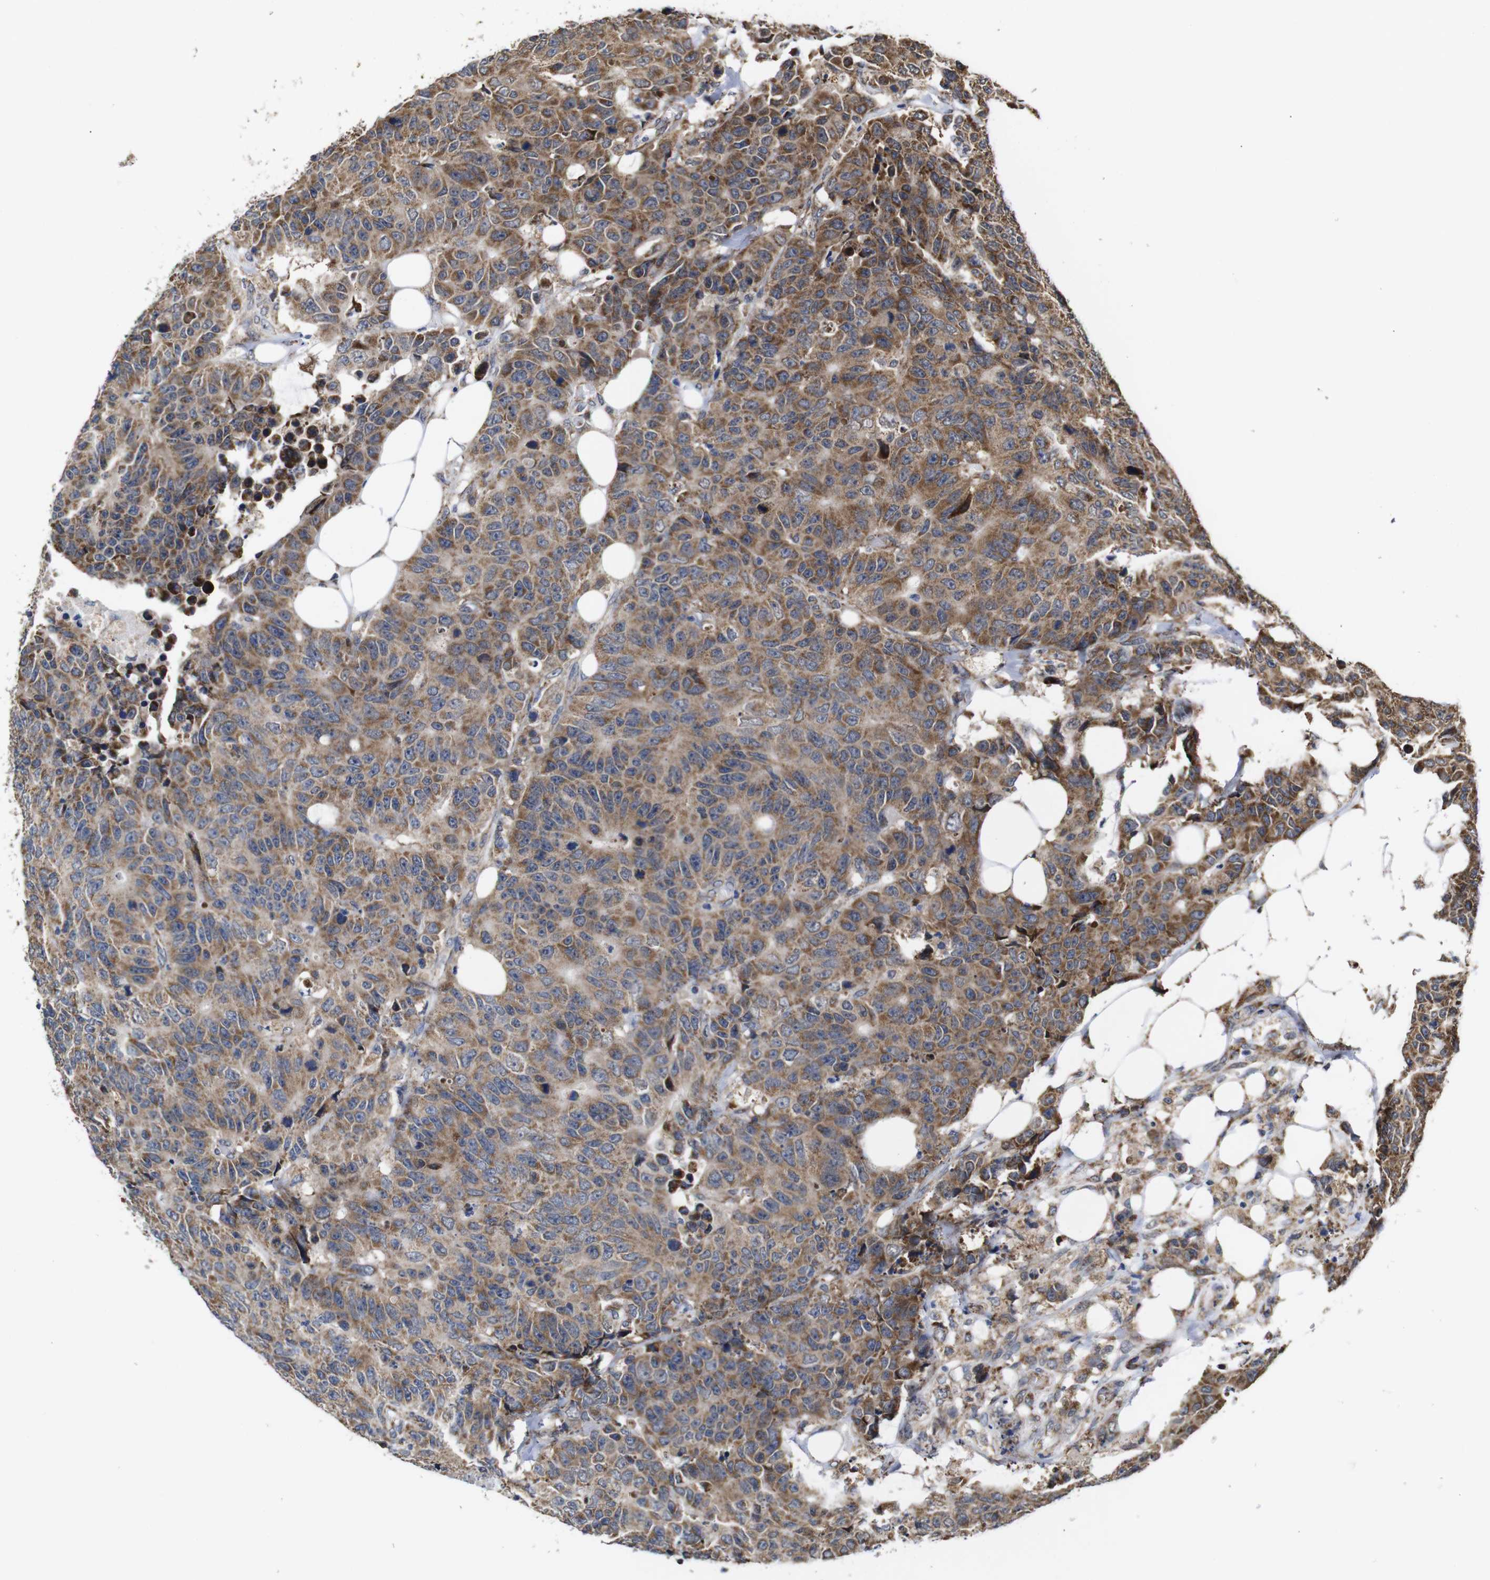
{"staining": {"intensity": "moderate", "quantity": ">75%", "location": "cytoplasmic/membranous"}, "tissue": "colorectal cancer", "cell_type": "Tumor cells", "image_type": "cancer", "snomed": [{"axis": "morphology", "description": "Adenocarcinoma, NOS"}, {"axis": "topography", "description": "Colon"}], "caption": "Protein expression analysis of colorectal adenocarcinoma exhibits moderate cytoplasmic/membranous positivity in approximately >75% of tumor cells.", "gene": "C17orf80", "patient": {"sex": "female", "age": 86}}